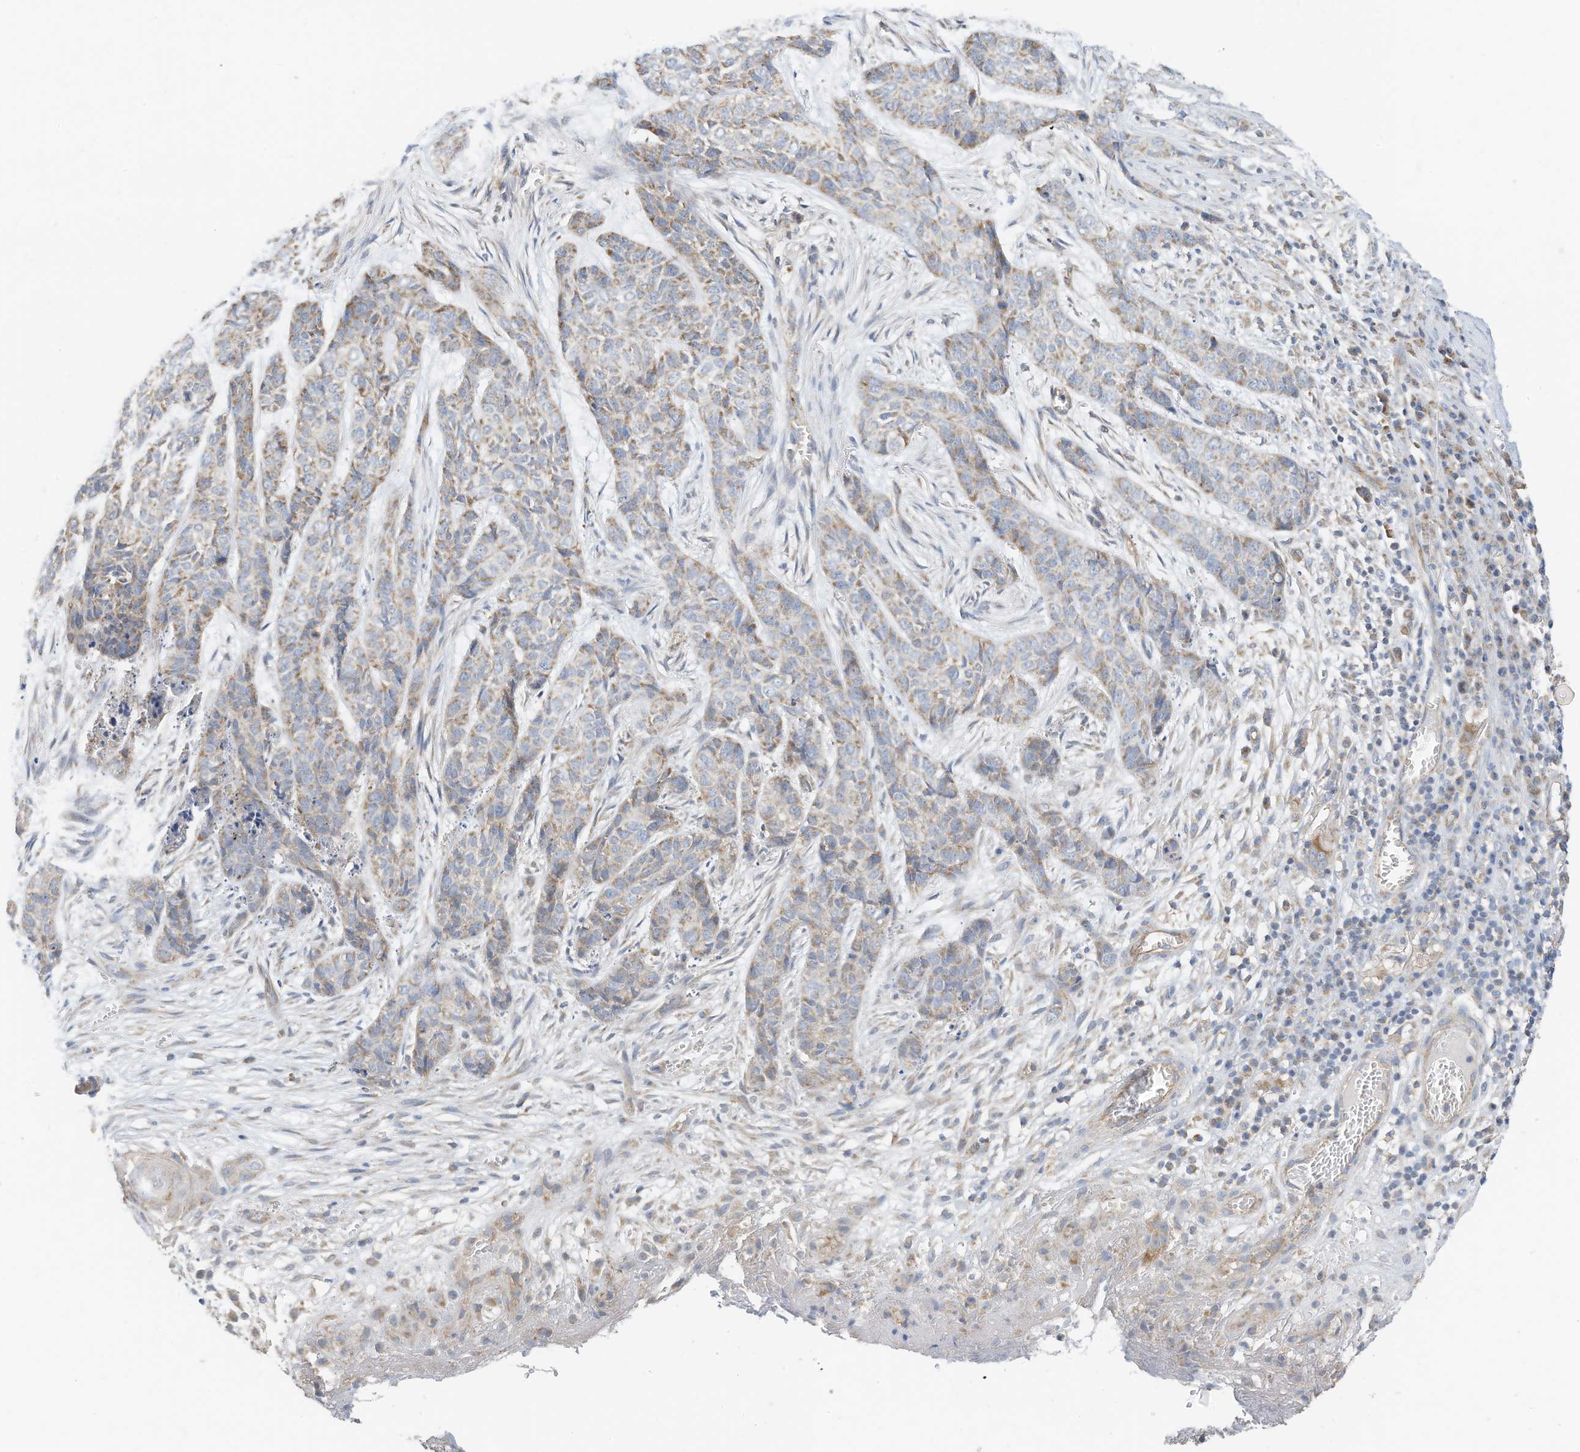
{"staining": {"intensity": "moderate", "quantity": "<25%", "location": "cytoplasmic/membranous"}, "tissue": "skin cancer", "cell_type": "Tumor cells", "image_type": "cancer", "snomed": [{"axis": "morphology", "description": "Basal cell carcinoma"}, {"axis": "topography", "description": "Skin"}], "caption": "Immunohistochemical staining of human skin cancer (basal cell carcinoma) reveals low levels of moderate cytoplasmic/membranous positivity in about <25% of tumor cells.", "gene": "METTL6", "patient": {"sex": "female", "age": 64}}